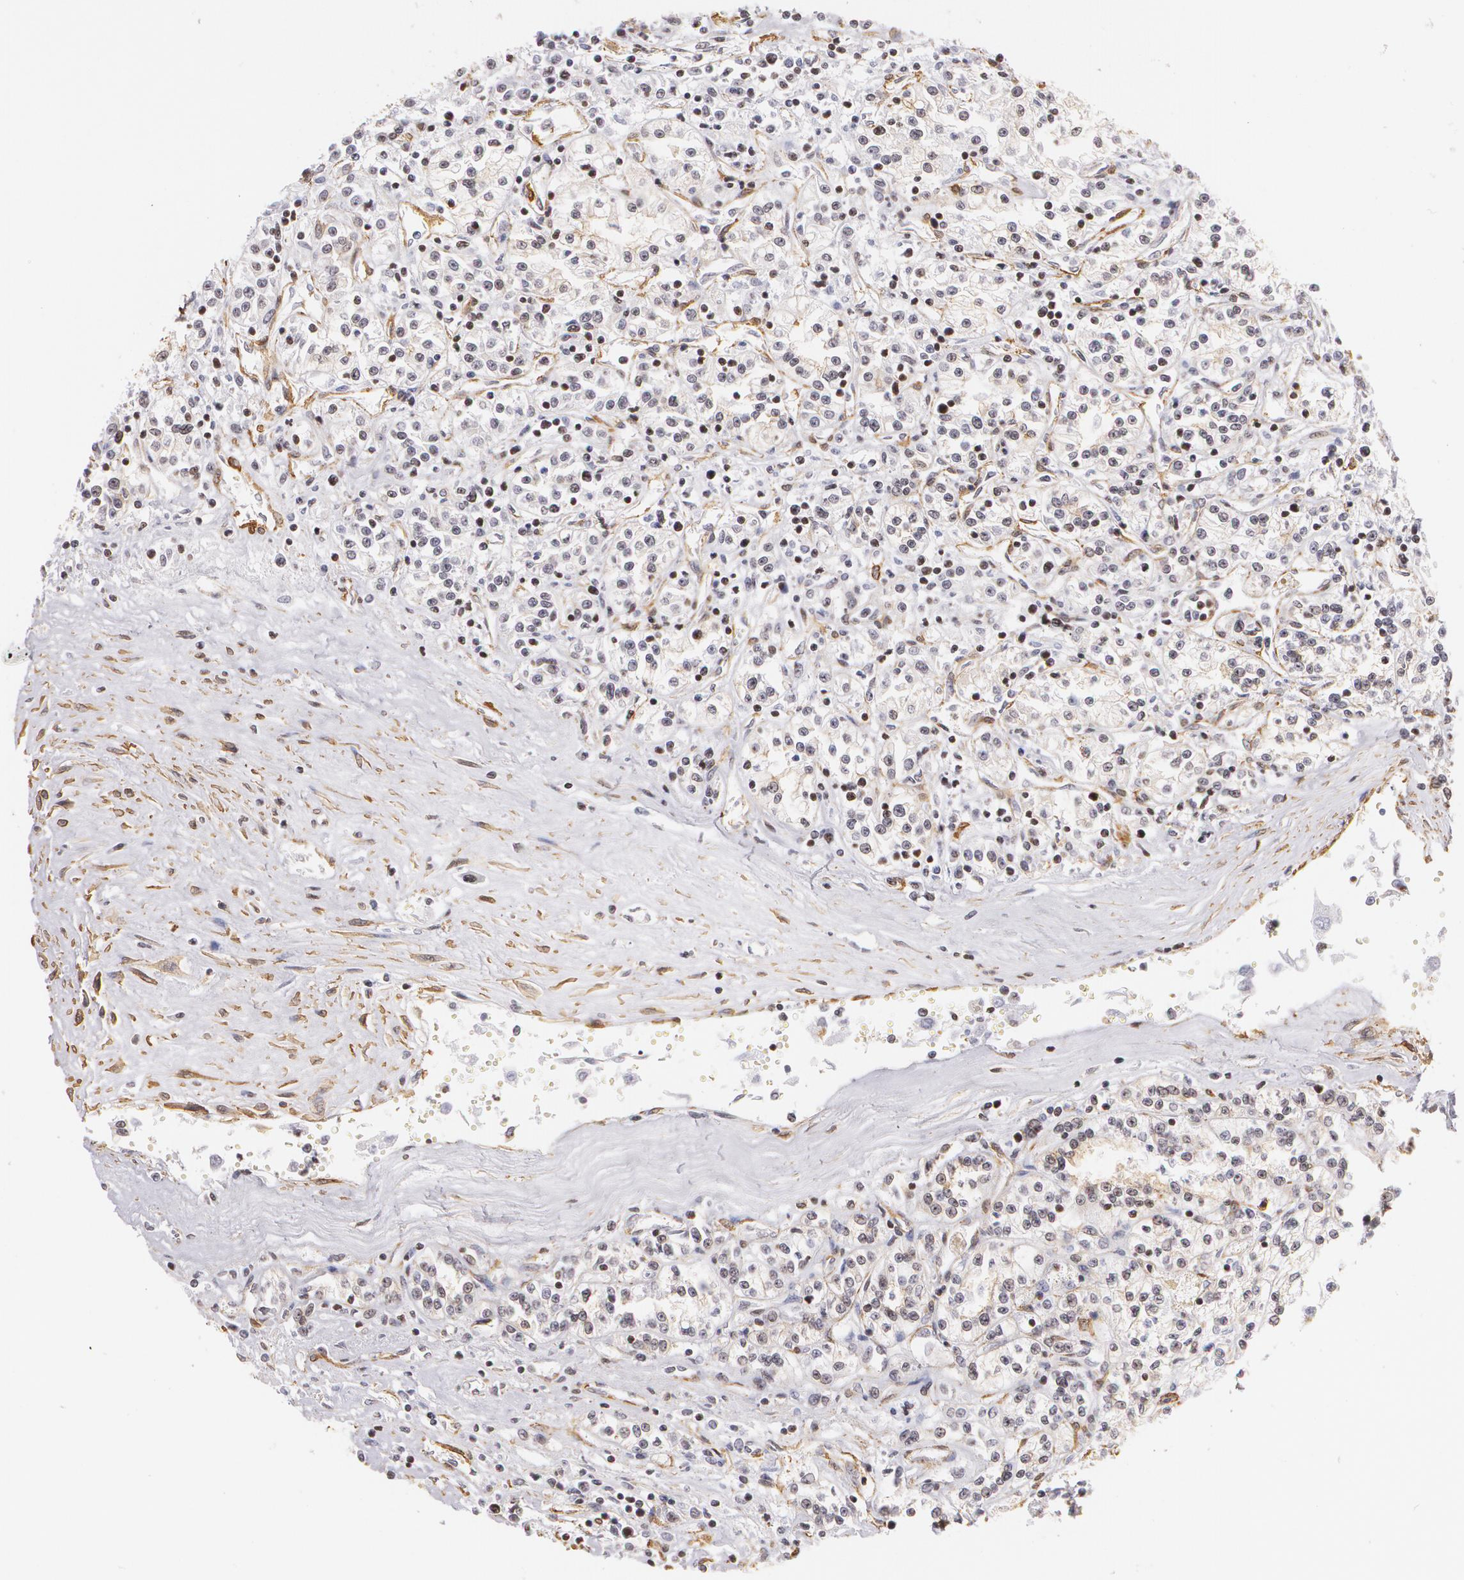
{"staining": {"intensity": "negative", "quantity": "none", "location": "none"}, "tissue": "renal cancer", "cell_type": "Tumor cells", "image_type": "cancer", "snomed": [{"axis": "morphology", "description": "Adenocarcinoma, NOS"}, {"axis": "topography", "description": "Kidney"}], "caption": "High magnification brightfield microscopy of adenocarcinoma (renal) stained with DAB (brown) and counterstained with hematoxylin (blue): tumor cells show no significant staining.", "gene": "VAMP1", "patient": {"sex": "female", "age": 76}}